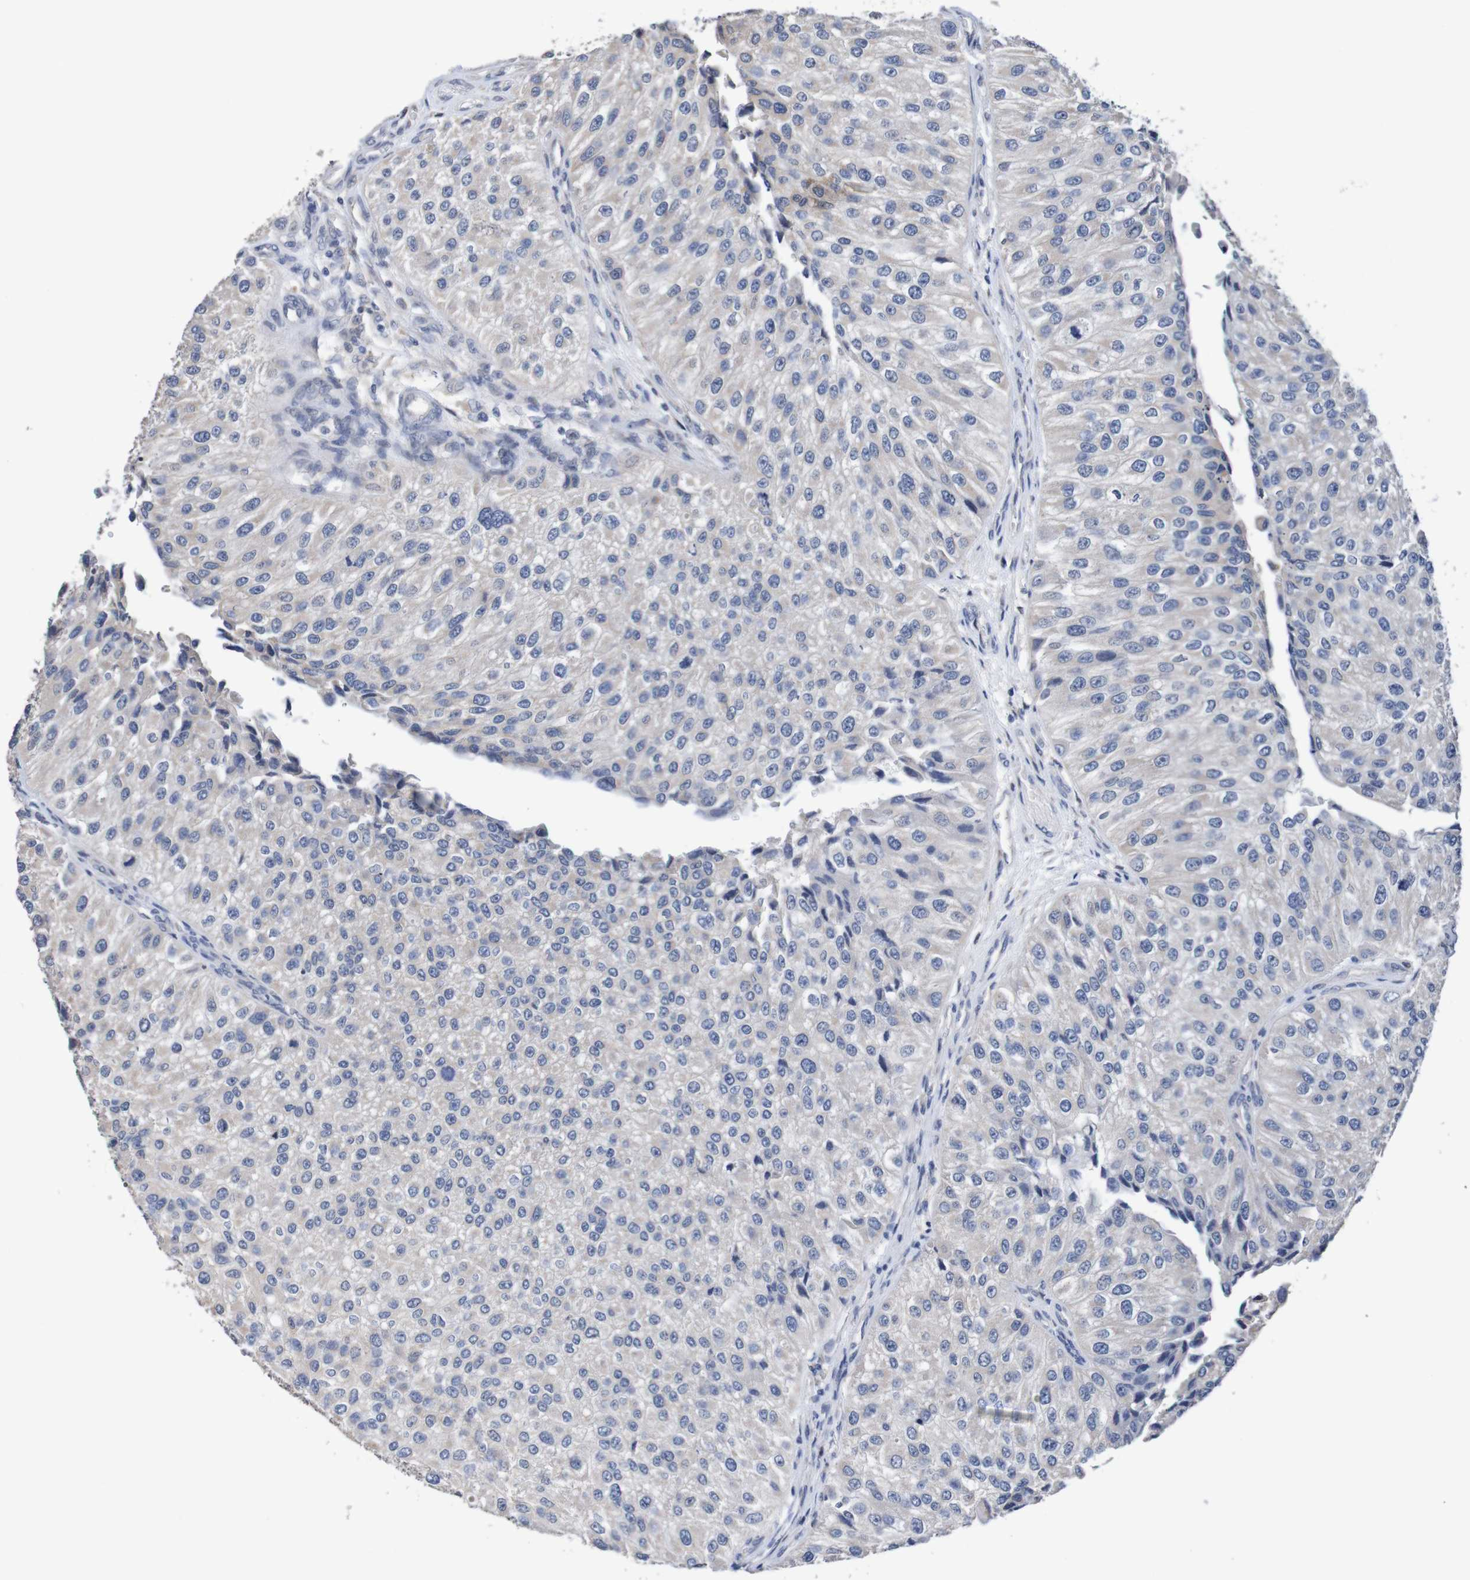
{"staining": {"intensity": "negative", "quantity": "none", "location": "none"}, "tissue": "urothelial cancer", "cell_type": "Tumor cells", "image_type": "cancer", "snomed": [{"axis": "morphology", "description": "Urothelial carcinoma, High grade"}, {"axis": "topography", "description": "Kidney"}, {"axis": "topography", "description": "Urinary bladder"}], "caption": "Immunohistochemistry (IHC) photomicrograph of high-grade urothelial carcinoma stained for a protein (brown), which exhibits no expression in tumor cells.", "gene": "FIBP", "patient": {"sex": "male", "age": 77}}